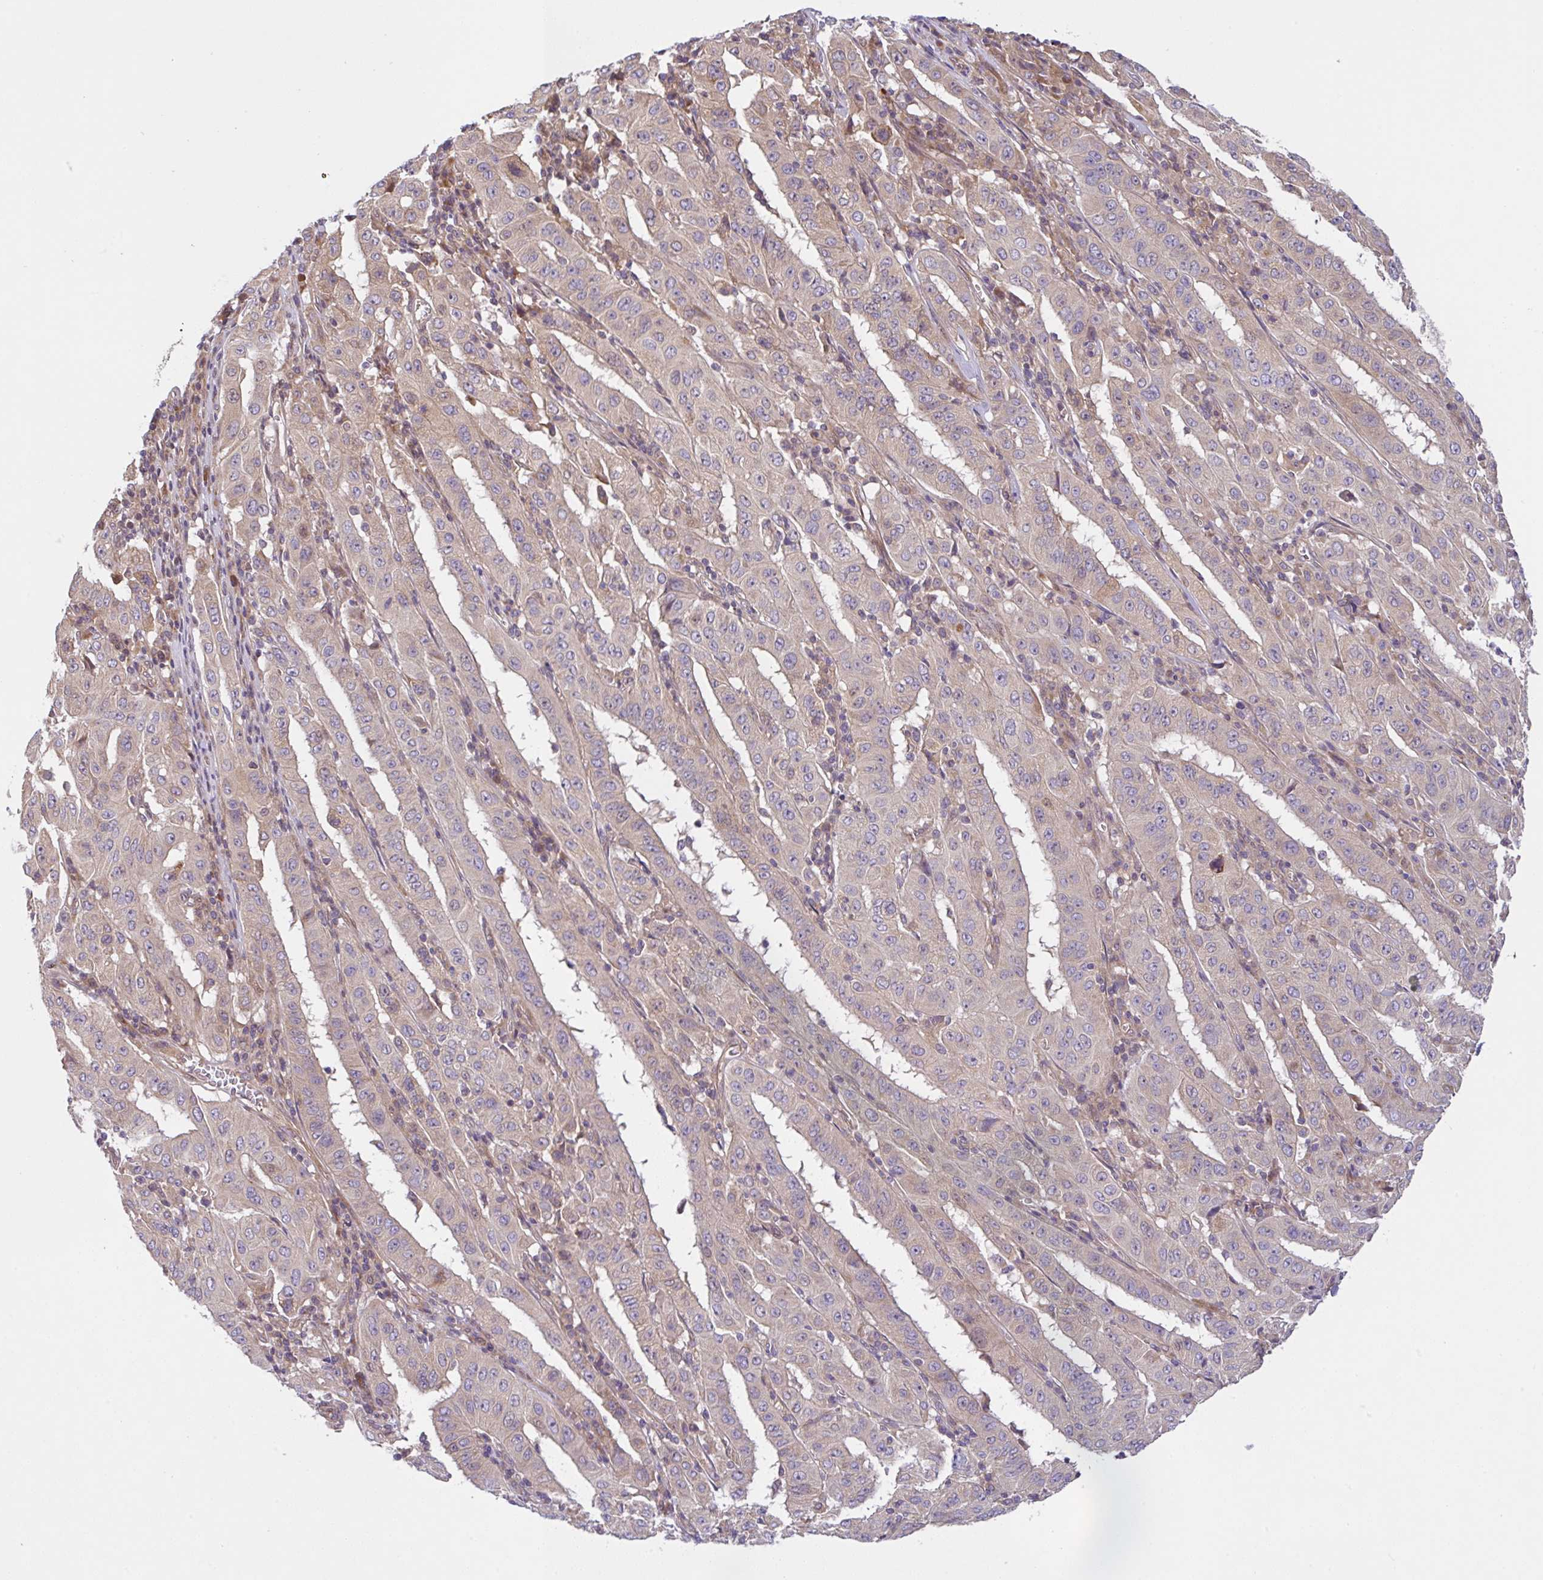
{"staining": {"intensity": "weak", "quantity": "<25%", "location": "cytoplasmic/membranous"}, "tissue": "pancreatic cancer", "cell_type": "Tumor cells", "image_type": "cancer", "snomed": [{"axis": "morphology", "description": "Adenocarcinoma, NOS"}, {"axis": "topography", "description": "Pancreas"}], "caption": "Adenocarcinoma (pancreatic) was stained to show a protein in brown. There is no significant expression in tumor cells.", "gene": "UBE4A", "patient": {"sex": "male", "age": 63}}